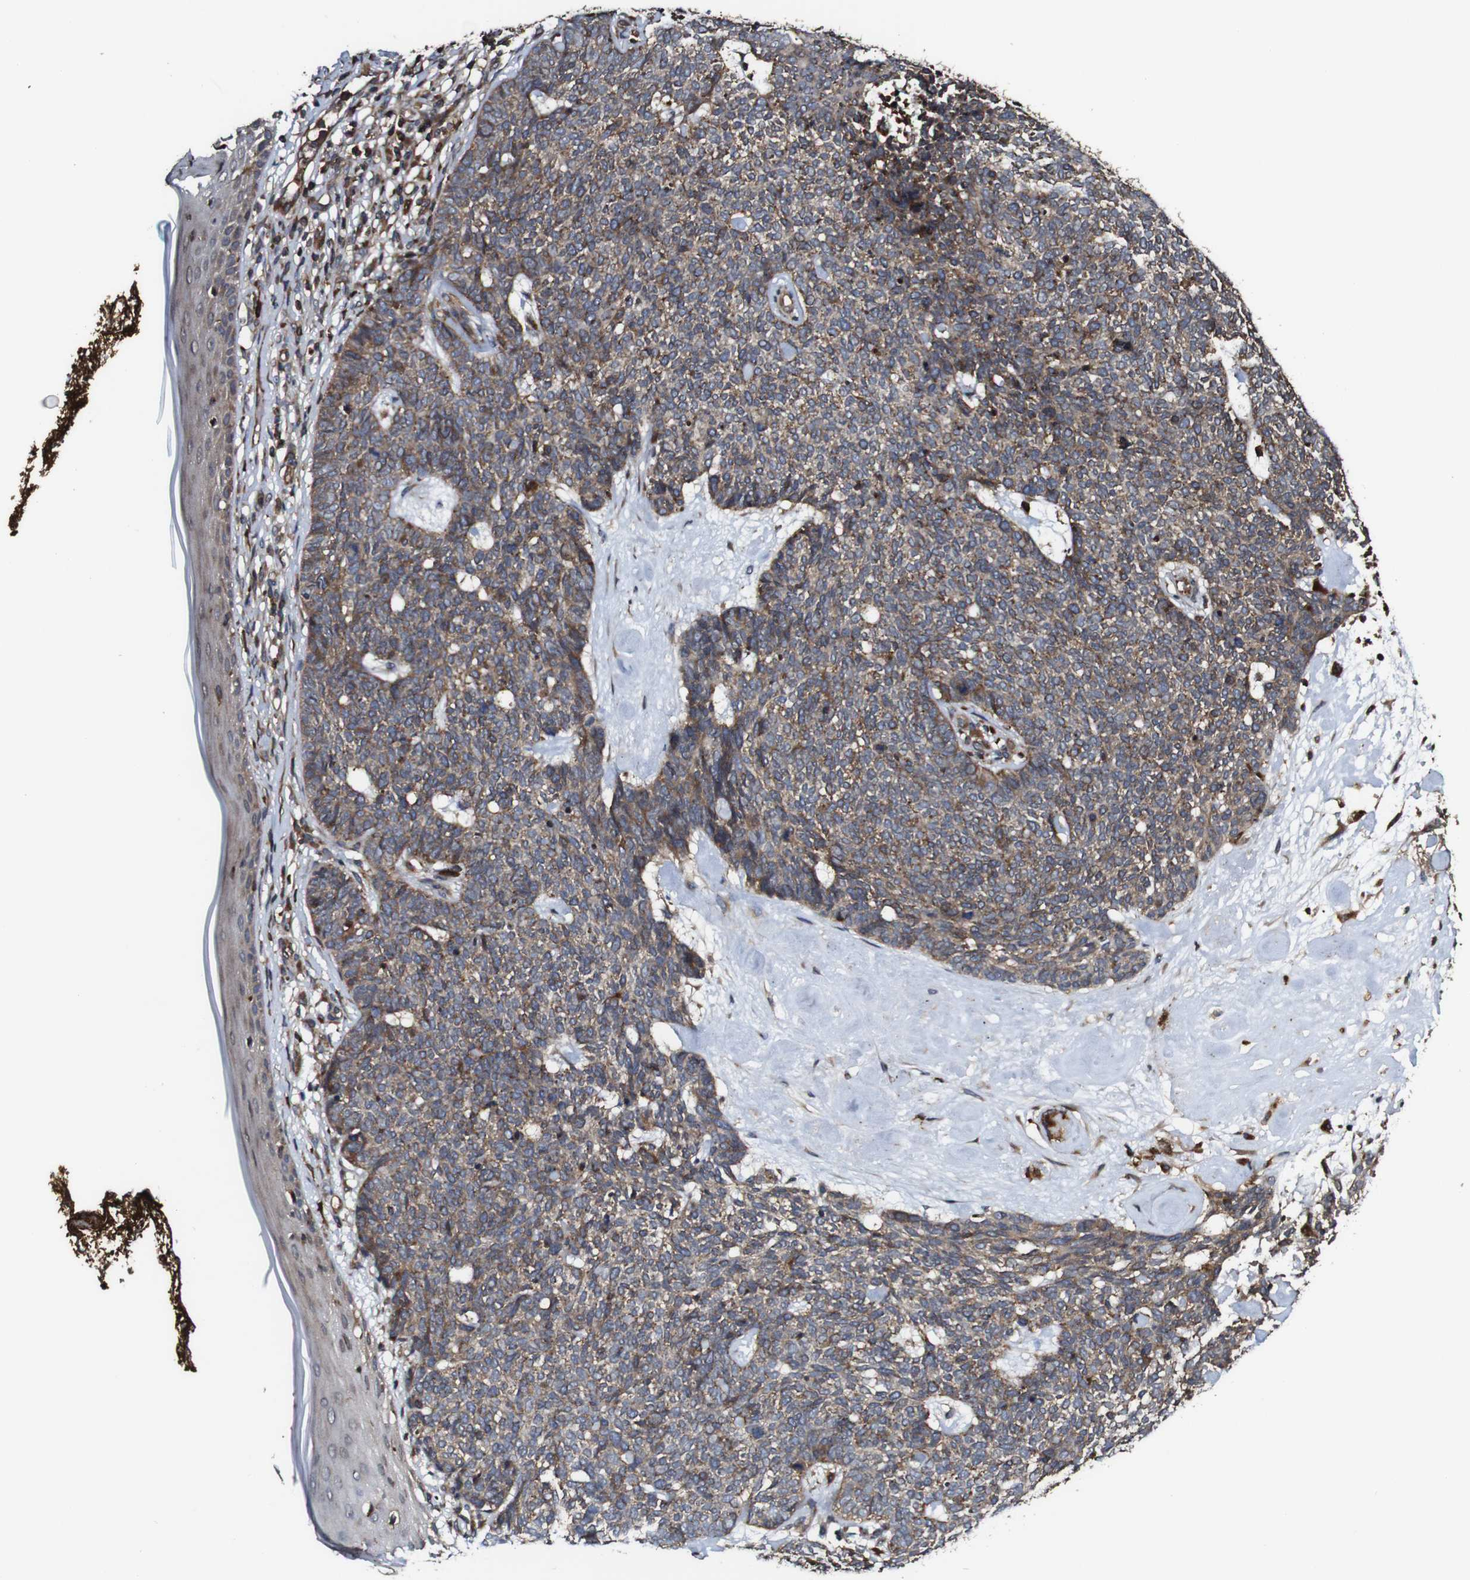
{"staining": {"intensity": "weak", "quantity": ">75%", "location": "cytoplasmic/membranous"}, "tissue": "skin cancer", "cell_type": "Tumor cells", "image_type": "cancer", "snomed": [{"axis": "morphology", "description": "Basal cell carcinoma"}, {"axis": "topography", "description": "Skin"}], "caption": "Human skin basal cell carcinoma stained with a protein marker demonstrates weak staining in tumor cells.", "gene": "TNIK", "patient": {"sex": "female", "age": 84}}